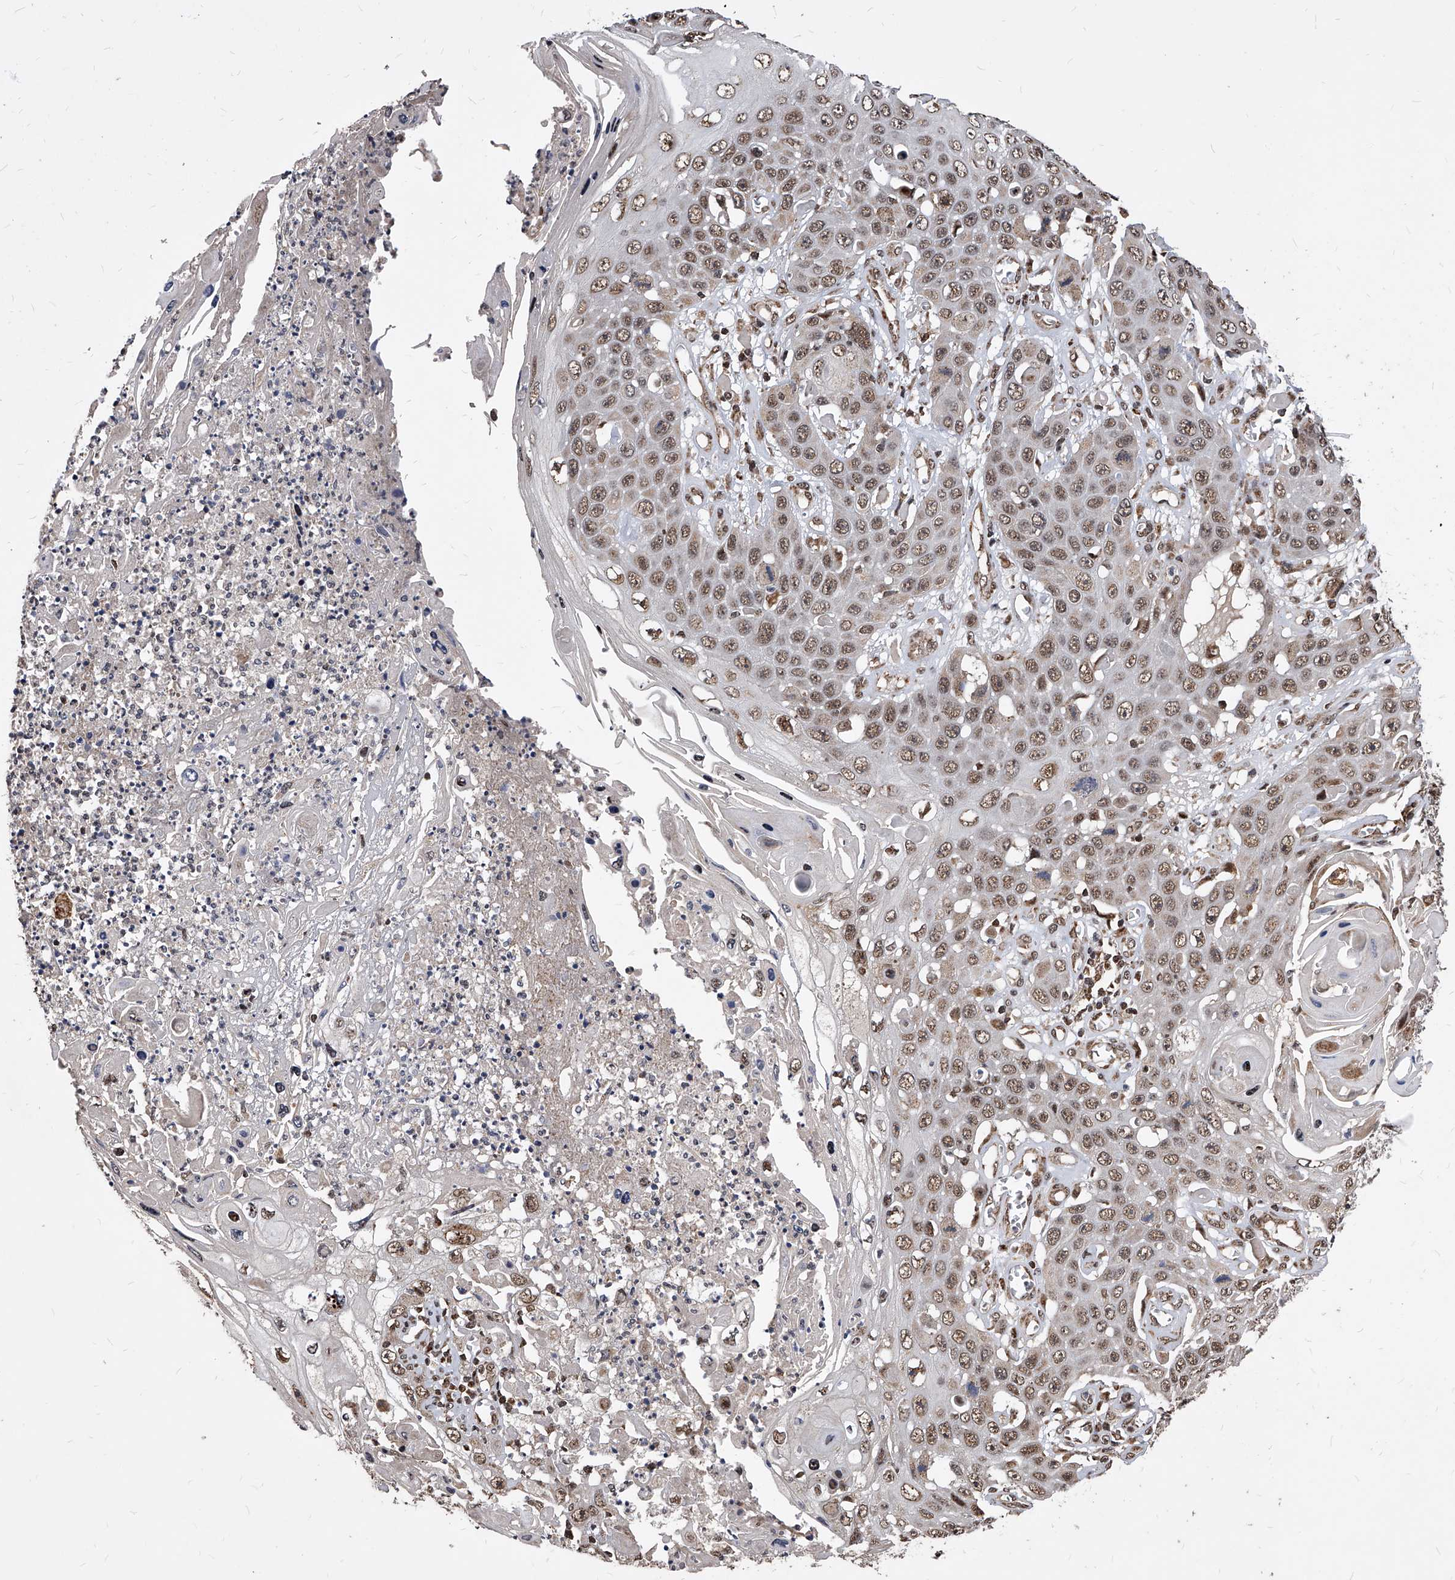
{"staining": {"intensity": "moderate", "quantity": ">75%", "location": "nuclear"}, "tissue": "skin cancer", "cell_type": "Tumor cells", "image_type": "cancer", "snomed": [{"axis": "morphology", "description": "Squamous cell carcinoma, NOS"}, {"axis": "topography", "description": "Skin"}], "caption": "An IHC micrograph of neoplastic tissue is shown. Protein staining in brown shows moderate nuclear positivity in squamous cell carcinoma (skin) within tumor cells.", "gene": "DUSP22", "patient": {"sex": "male", "age": 55}}